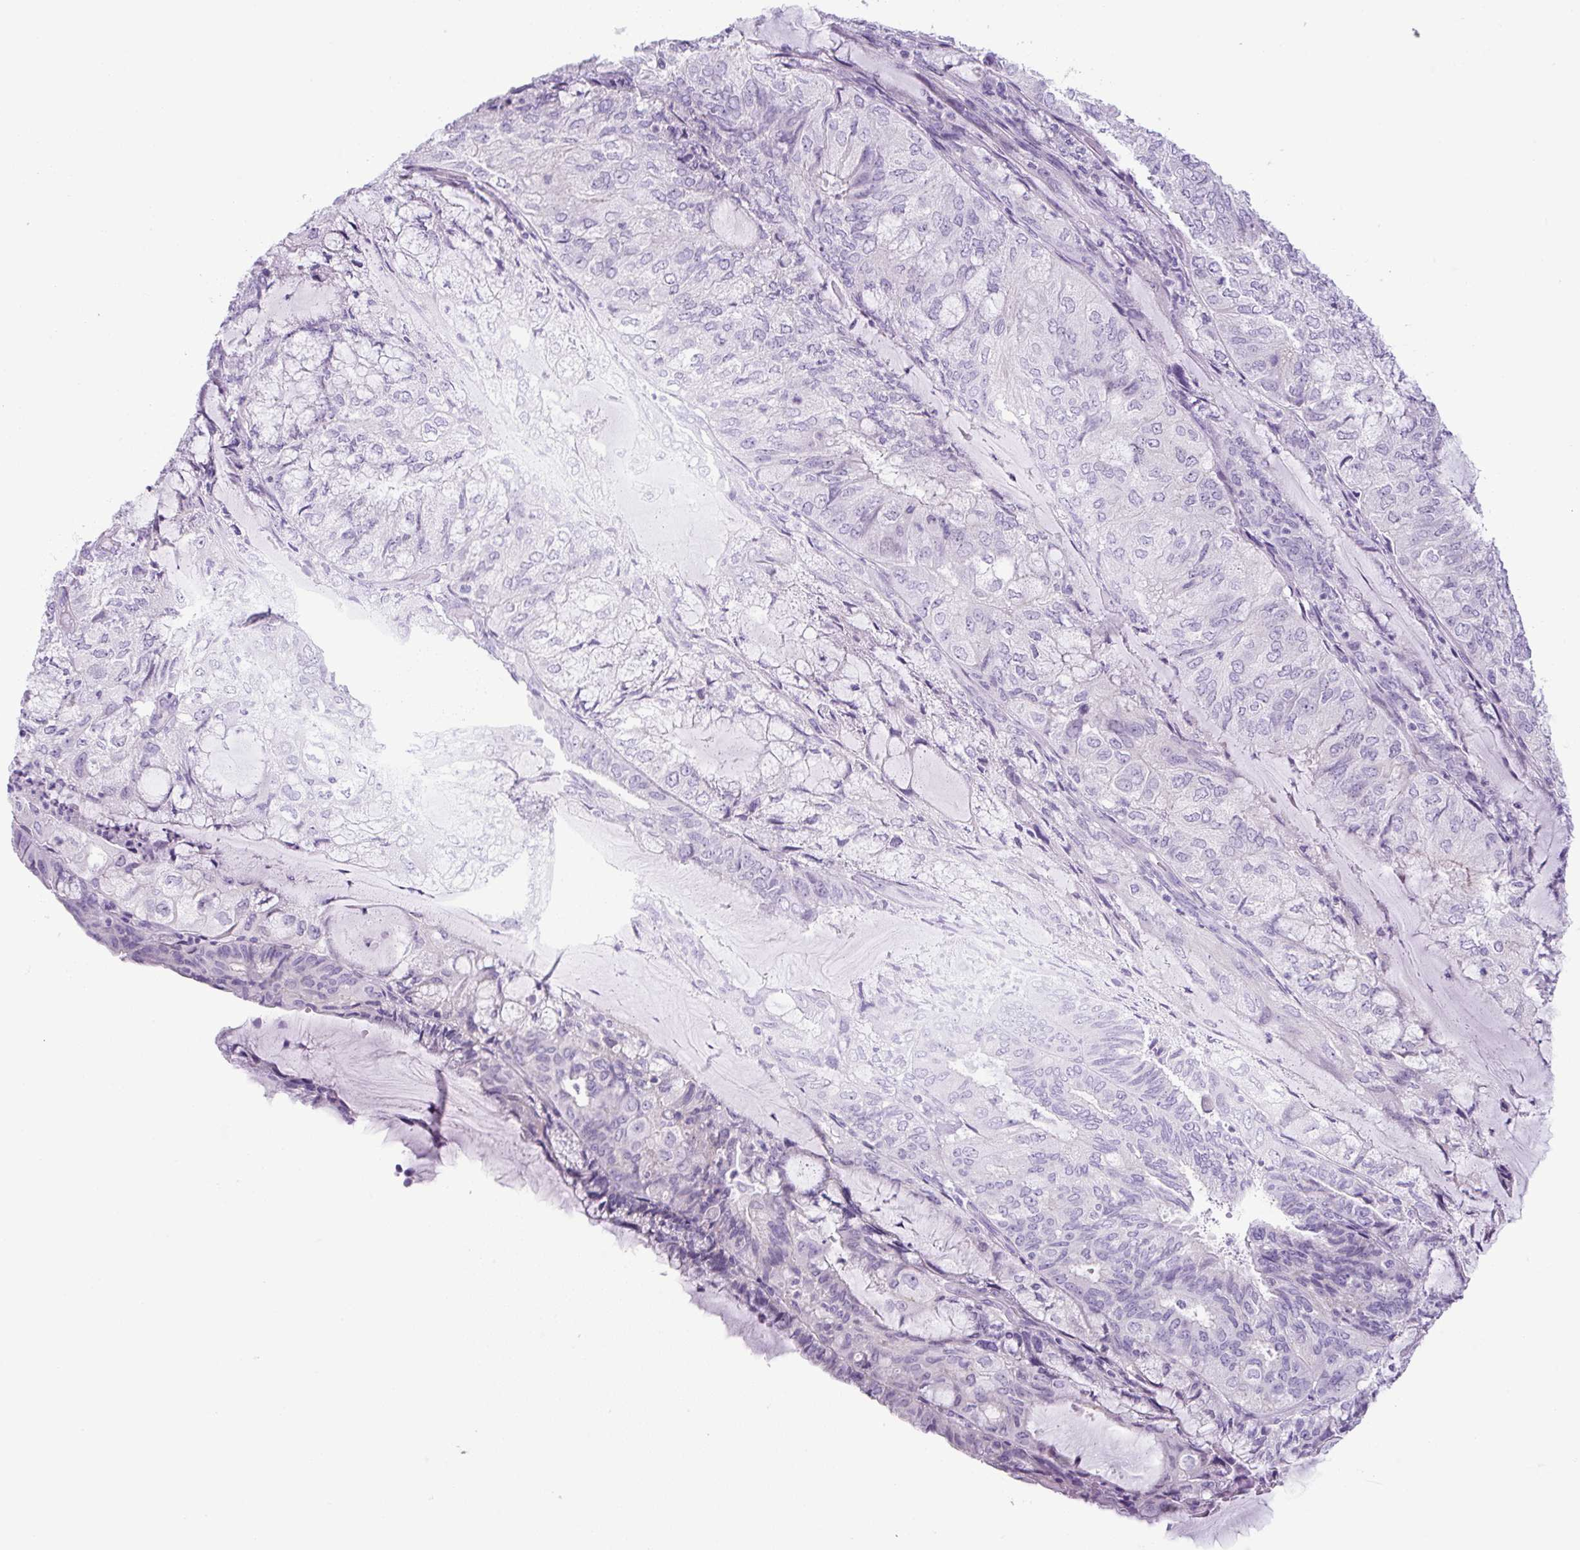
{"staining": {"intensity": "negative", "quantity": "none", "location": "none"}, "tissue": "endometrial cancer", "cell_type": "Tumor cells", "image_type": "cancer", "snomed": [{"axis": "morphology", "description": "Adenocarcinoma, NOS"}, {"axis": "topography", "description": "Endometrium"}], "caption": "Protein analysis of endometrial cancer (adenocarcinoma) displays no significant staining in tumor cells.", "gene": "ADAMTS19", "patient": {"sex": "female", "age": 81}}